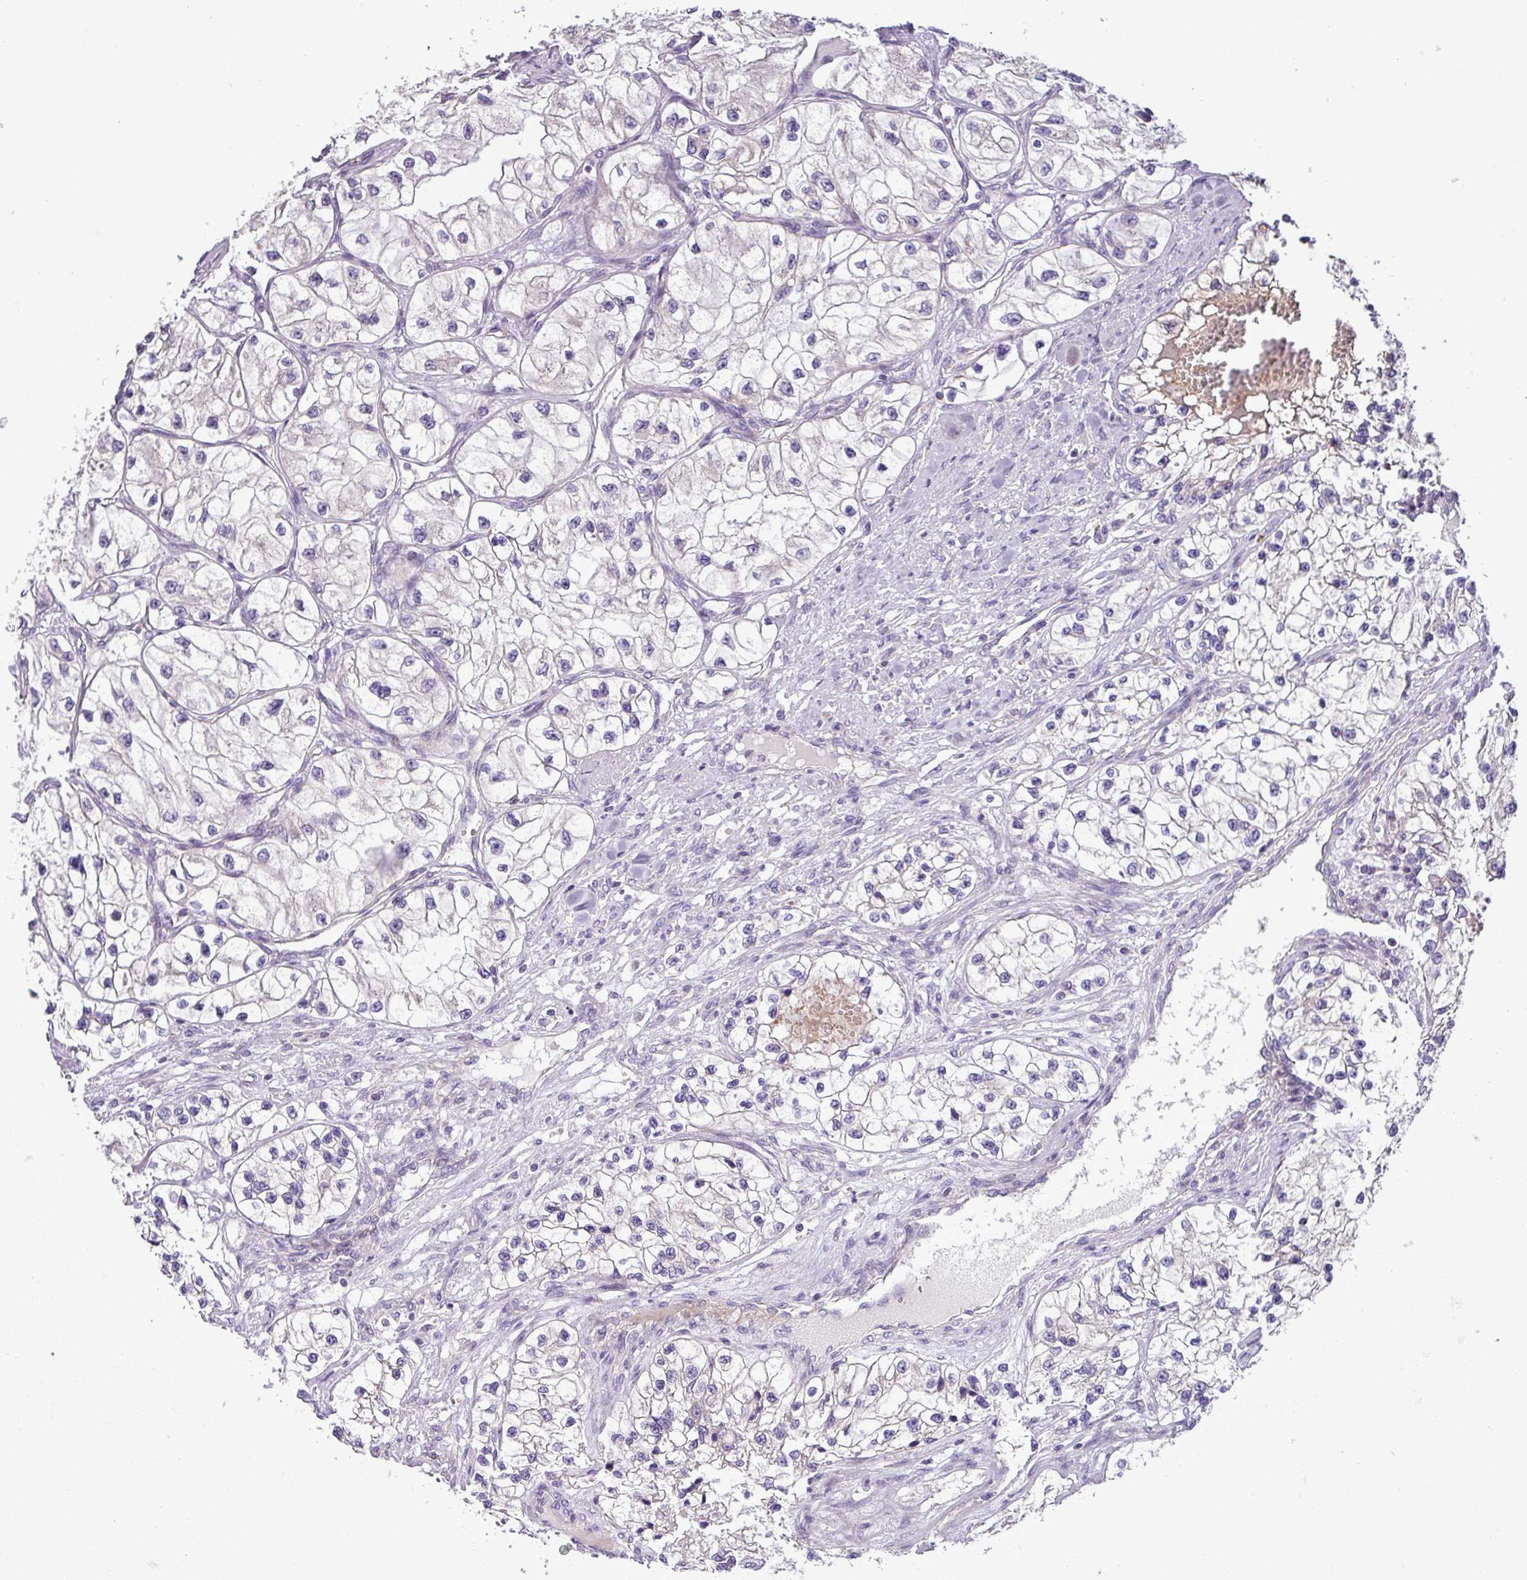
{"staining": {"intensity": "negative", "quantity": "none", "location": "none"}, "tissue": "renal cancer", "cell_type": "Tumor cells", "image_type": "cancer", "snomed": [{"axis": "morphology", "description": "Adenocarcinoma, NOS"}, {"axis": "topography", "description": "Kidney"}], "caption": "Tumor cells show no significant positivity in adenocarcinoma (renal). (DAB IHC with hematoxylin counter stain).", "gene": "FAM183A", "patient": {"sex": "female", "age": 57}}